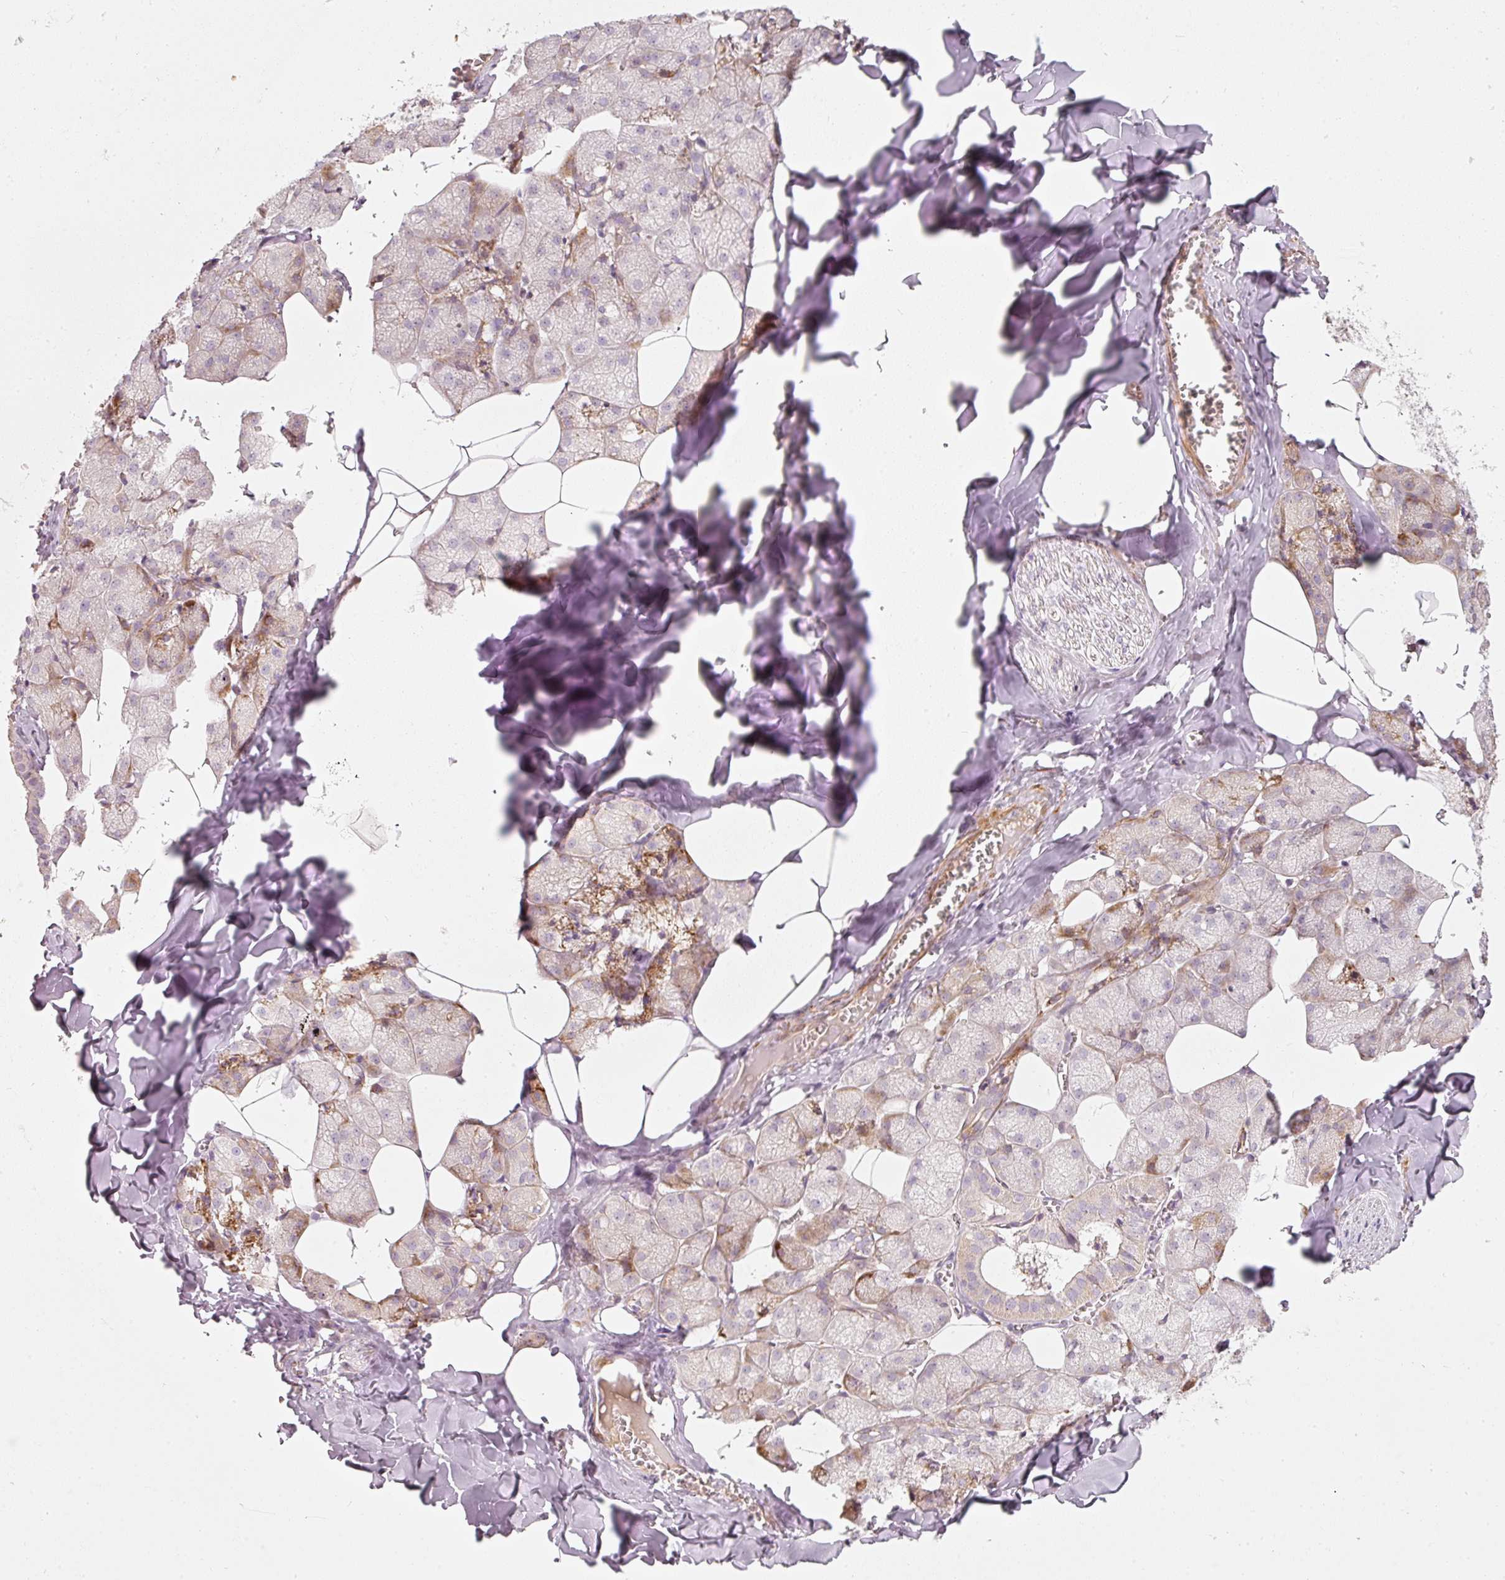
{"staining": {"intensity": "moderate", "quantity": "<25%", "location": "cytoplasmic/membranous"}, "tissue": "salivary gland", "cell_type": "Glandular cells", "image_type": "normal", "snomed": [{"axis": "morphology", "description": "Normal tissue, NOS"}, {"axis": "topography", "description": "Salivary gland"}, {"axis": "topography", "description": "Peripheral nerve tissue"}], "caption": "Protein analysis of unremarkable salivary gland reveals moderate cytoplasmic/membranous positivity in approximately <25% of glandular cells. The staining was performed using DAB, with brown indicating positive protein expression. Nuclei are stained blue with hematoxylin.", "gene": "KCNQ1", "patient": {"sex": "male", "age": 38}}